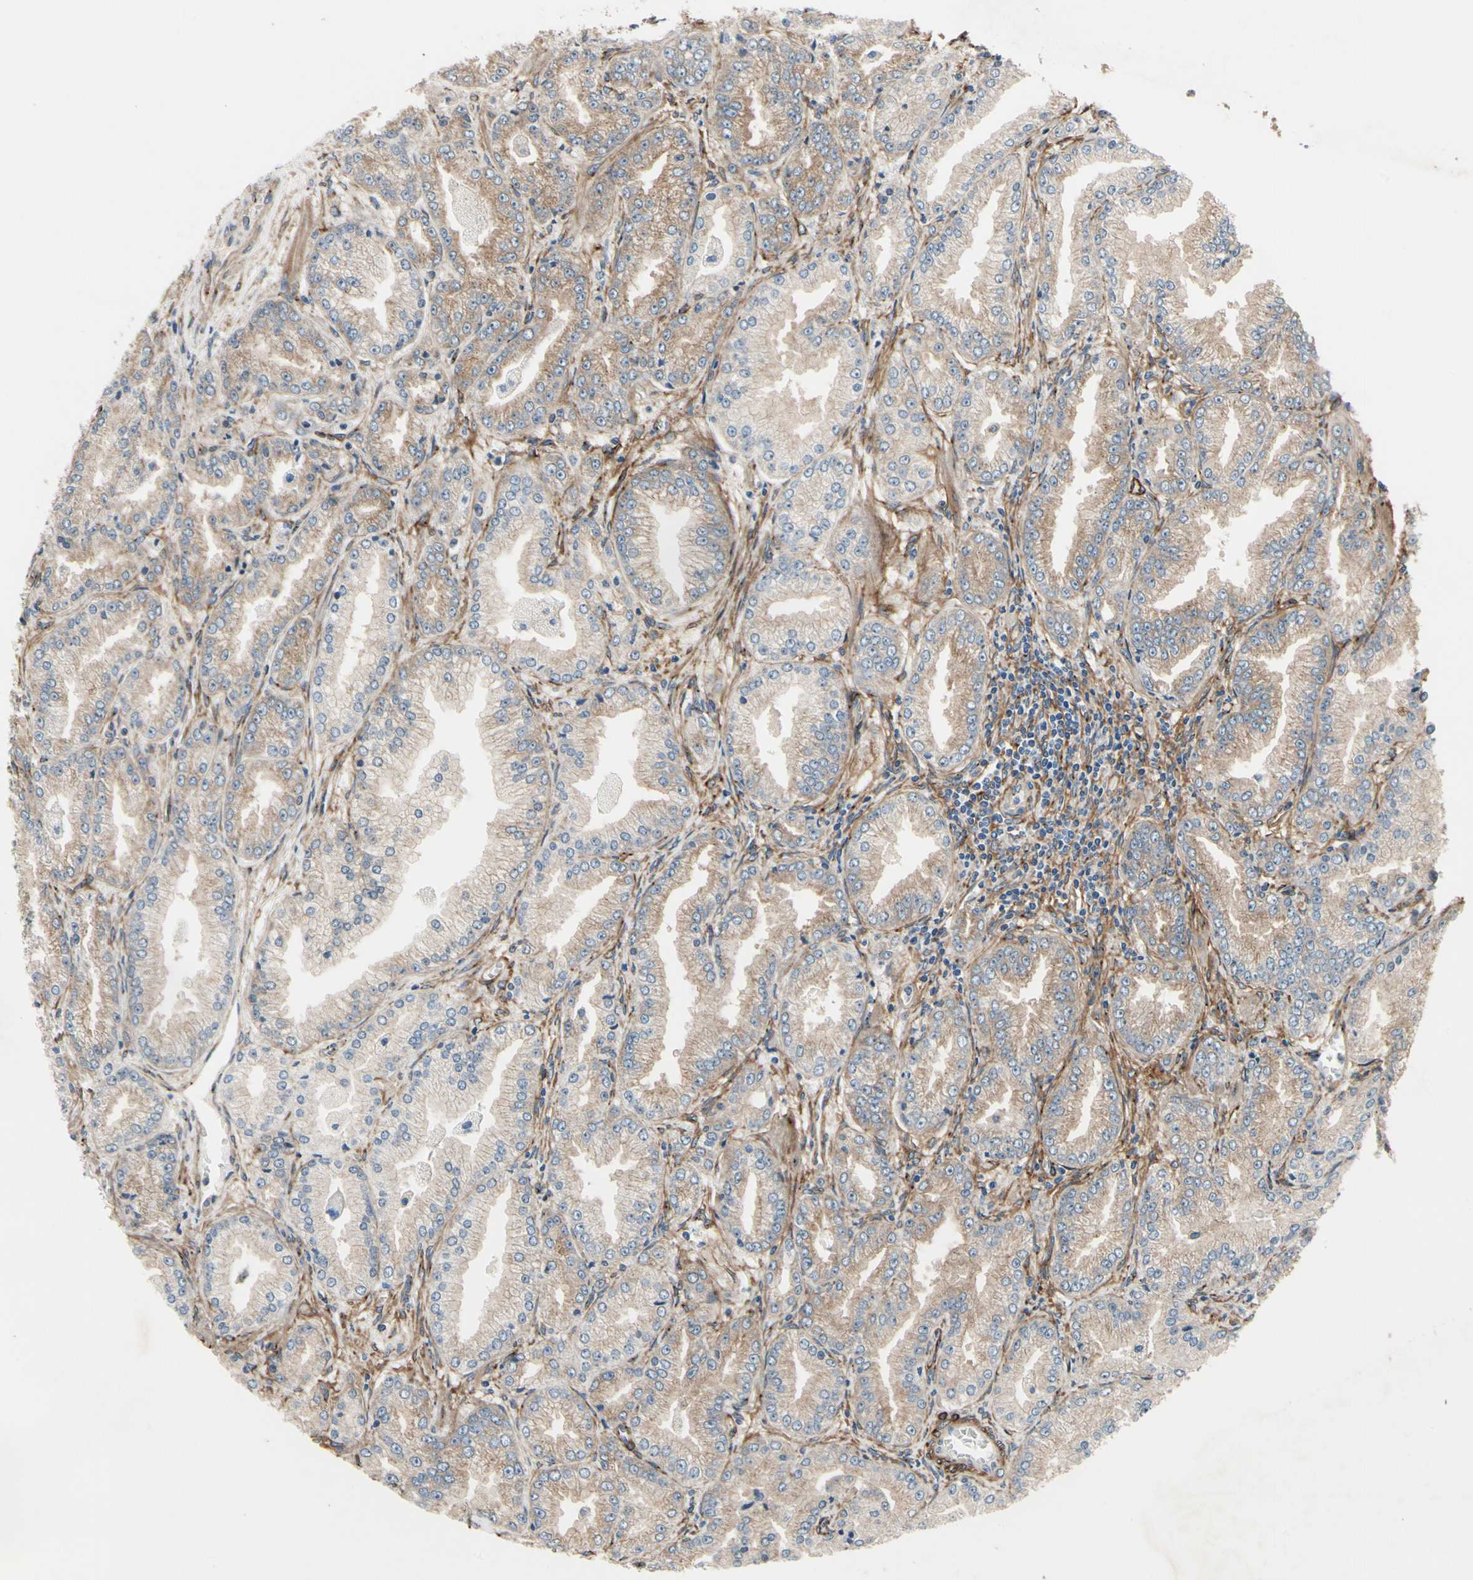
{"staining": {"intensity": "weak", "quantity": ">75%", "location": "cytoplasmic/membranous"}, "tissue": "prostate cancer", "cell_type": "Tumor cells", "image_type": "cancer", "snomed": [{"axis": "morphology", "description": "Adenocarcinoma, High grade"}, {"axis": "topography", "description": "Prostate"}], "caption": "High-magnification brightfield microscopy of prostate adenocarcinoma (high-grade) stained with DAB (brown) and counterstained with hematoxylin (blue). tumor cells exhibit weak cytoplasmic/membranous staining is identified in approximately>75% of cells. (Stains: DAB in brown, nuclei in blue, Microscopy: brightfield microscopy at high magnification).", "gene": "PRKAR2B", "patient": {"sex": "male", "age": 61}}